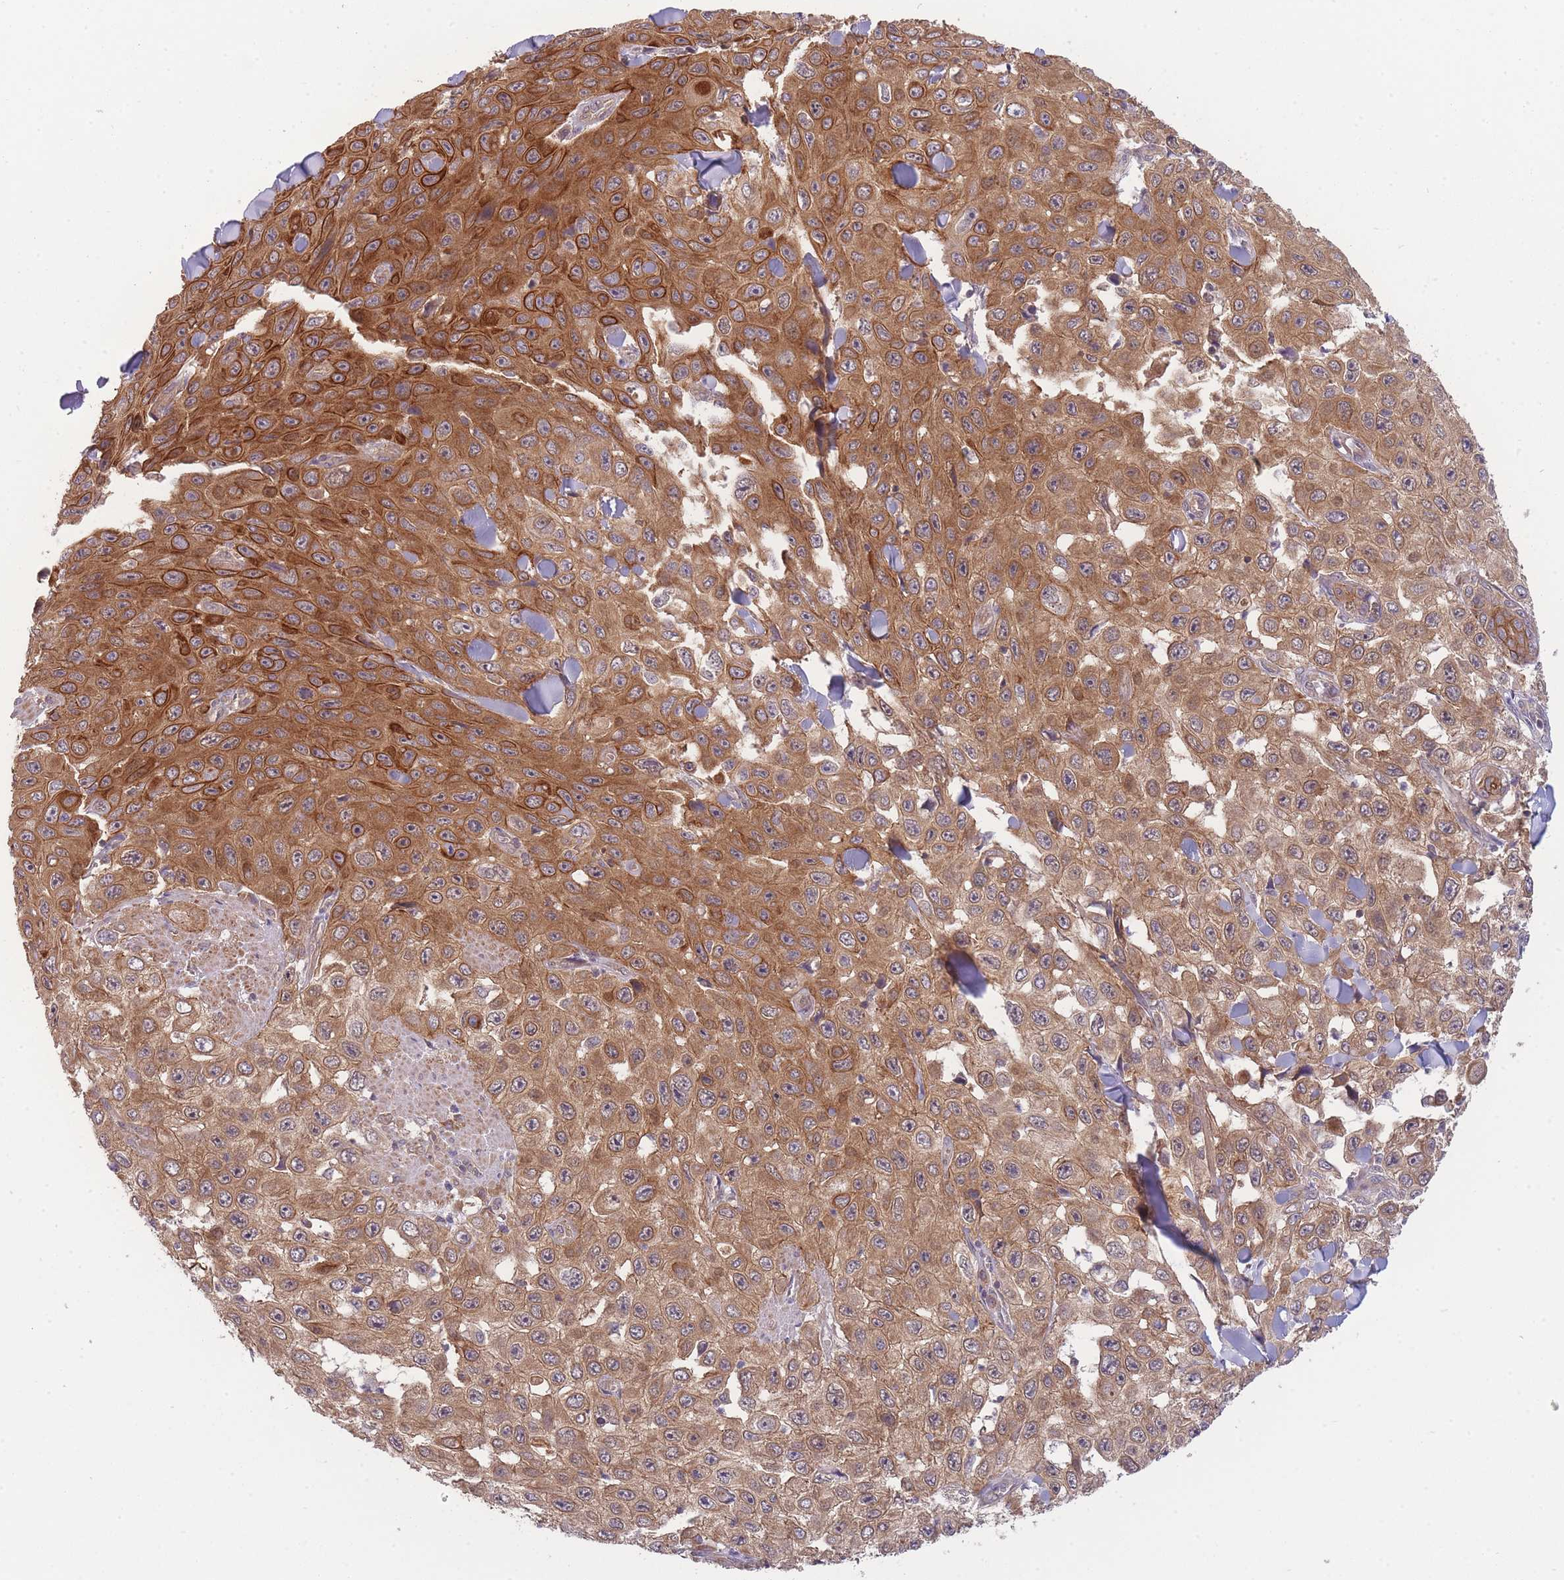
{"staining": {"intensity": "moderate", "quantity": ">75%", "location": "cytoplasmic/membranous"}, "tissue": "skin cancer", "cell_type": "Tumor cells", "image_type": "cancer", "snomed": [{"axis": "morphology", "description": "Squamous cell carcinoma, NOS"}, {"axis": "topography", "description": "Skin"}], "caption": "The image reveals staining of skin squamous cell carcinoma, revealing moderate cytoplasmic/membranous protein expression (brown color) within tumor cells.", "gene": "PFDN6", "patient": {"sex": "male", "age": 82}}